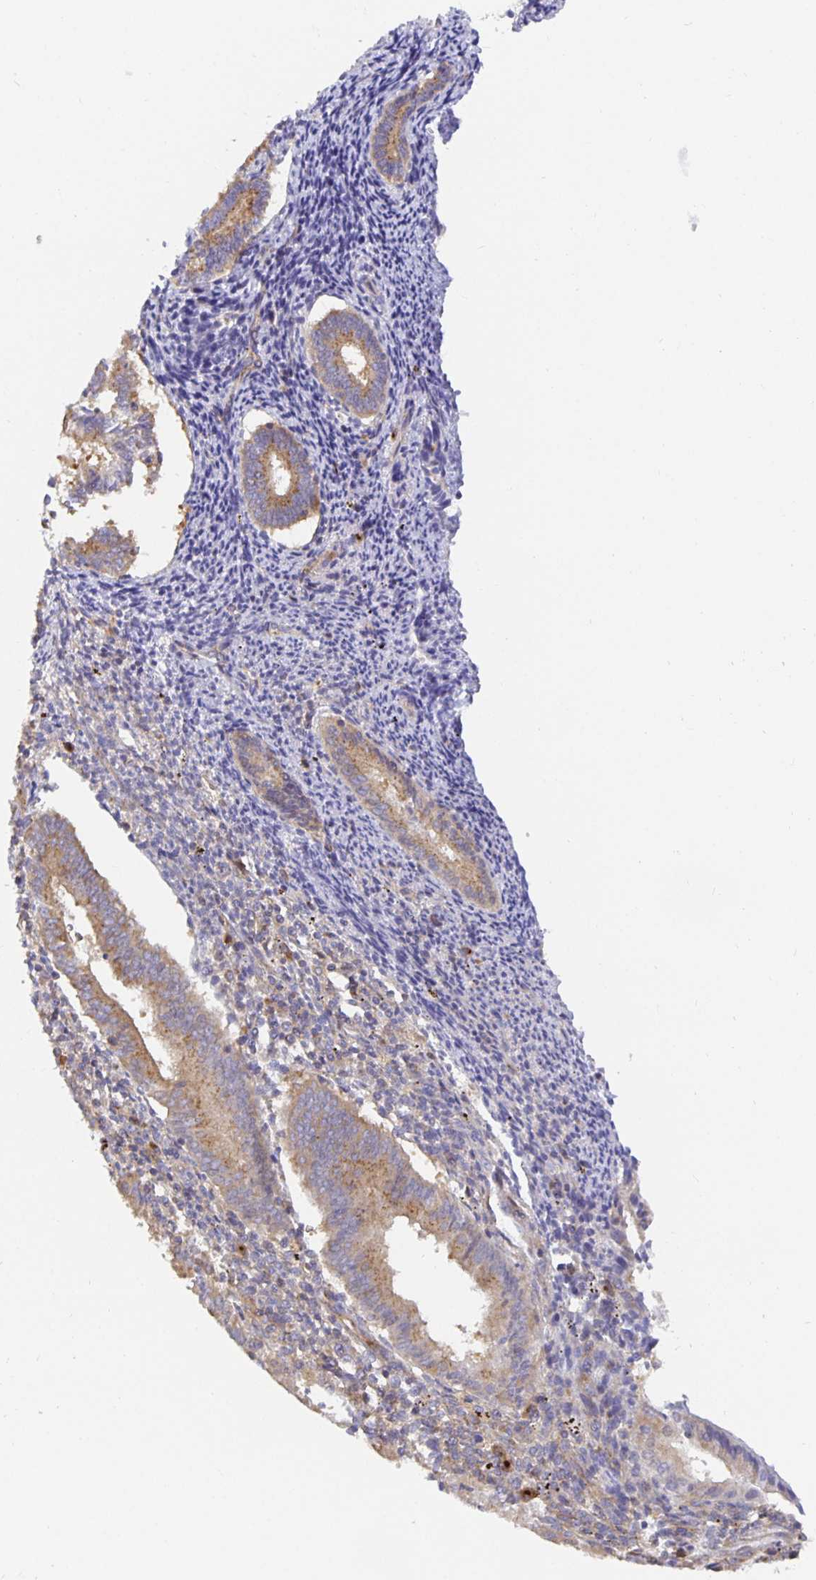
{"staining": {"intensity": "weak", "quantity": "25%-75%", "location": "cytoplasmic/membranous"}, "tissue": "endometrium", "cell_type": "Cells in endometrial stroma", "image_type": "normal", "snomed": [{"axis": "morphology", "description": "Normal tissue, NOS"}, {"axis": "topography", "description": "Endometrium"}], "caption": "Cells in endometrial stroma display weak cytoplasmic/membranous positivity in about 25%-75% of cells in normal endometrium. (DAB = brown stain, brightfield microscopy at high magnification).", "gene": "USO1", "patient": {"sex": "female", "age": 41}}